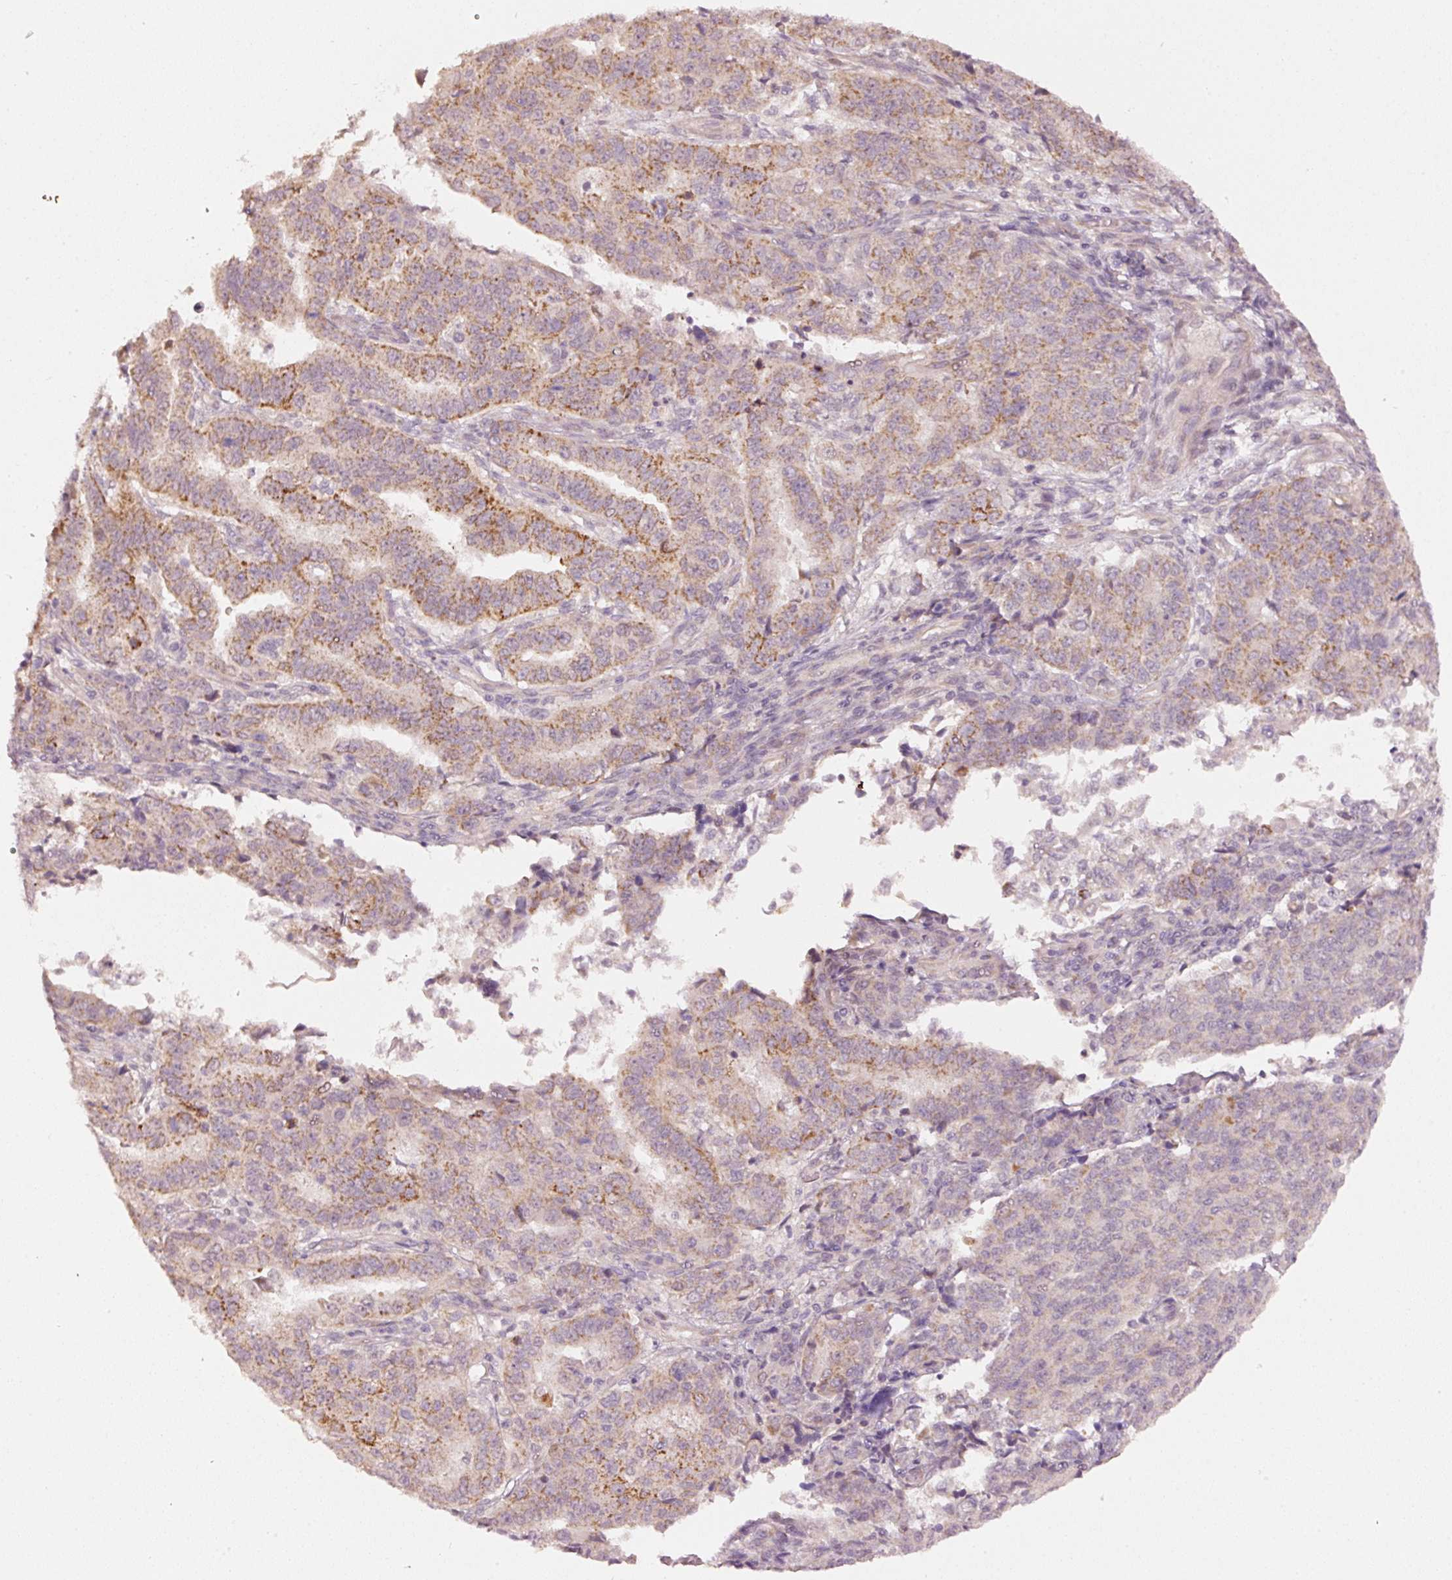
{"staining": {"intensity": "moderate", "quantity": "25%-75%", "location": "cytoplasmic/membranous"}, "tissue": "endometrial cancer", "cell_type": "Tumor cells", "image_type": "cancer", "snomed": [{"axis": "morphology", "description": "Adenocarcinoma, NOS"}, {"axis": "topography", "description": "Endometrium"}], "caption": "IHC (DAB) staining of endometrial adenocarcinoma demonstrates moderate cytoplasmic/membranous protein expression in about 25%-75% of tumor cells.", "gene": "ARHGAP22", "patient": {"sex": "female", "age": 50}}